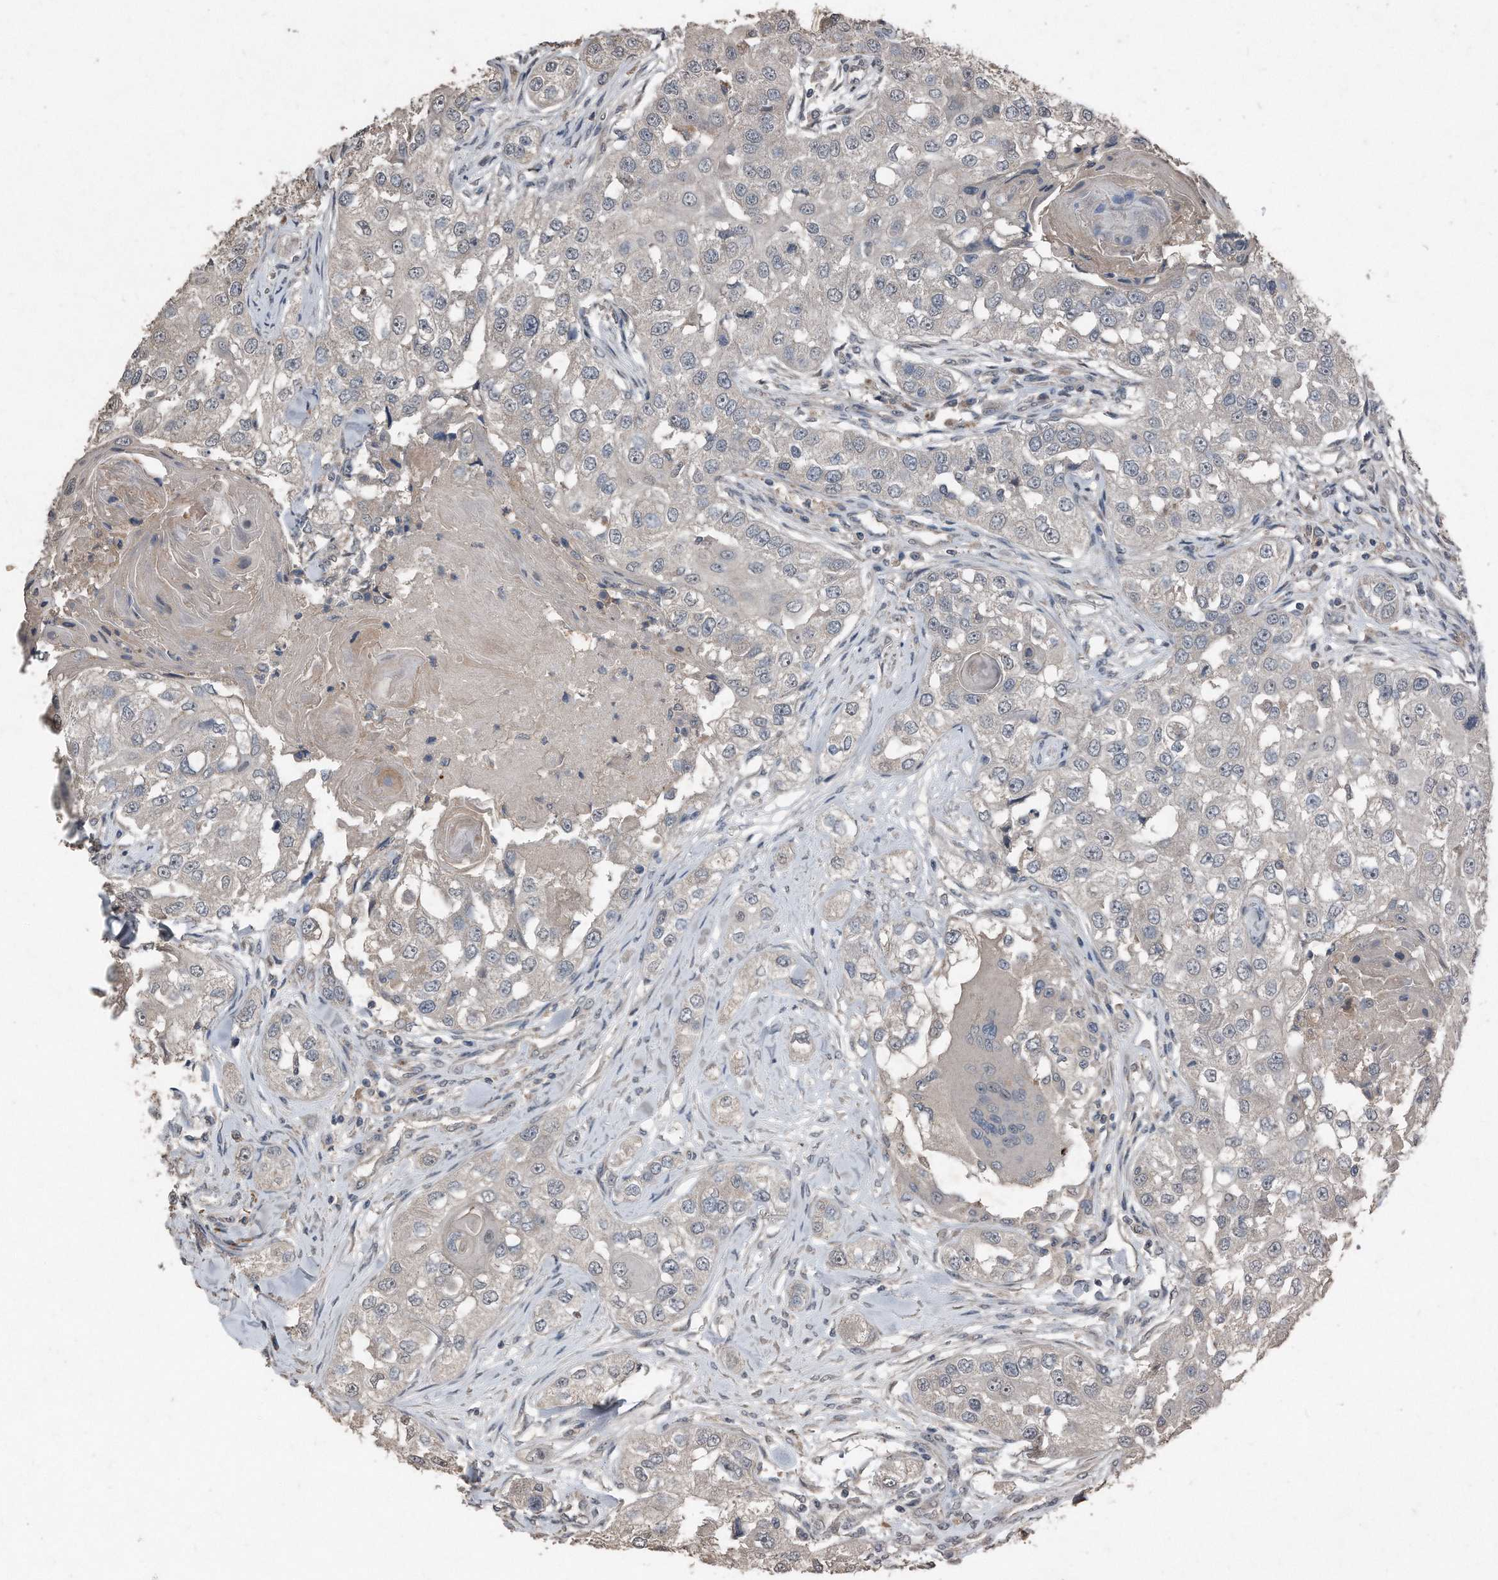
{"staining": {"intensity": "negative", "quantity": "none", "location": "none"}, "tissue": "head and neck cancer", "cell_type": "Tumor cells", "image_type": "cancer", "snomed": [{"axis": "morphology", "description": "Normal tissue, NOS"}, {"axis": "morphology", "description": "Squamous cell carcinoma, NOS"}, {"axis": "topography", "description": "Skeletal muscle"}, {"axis": "topography", "description": "Head-Neck"}], "caption": "Immunohistochemistry of head and neck squamous cell carcinoma demonstrates no positivity in tumor cells.", "gene": "ANKRD10", "patient": {"sex": "male", "age": 51}}